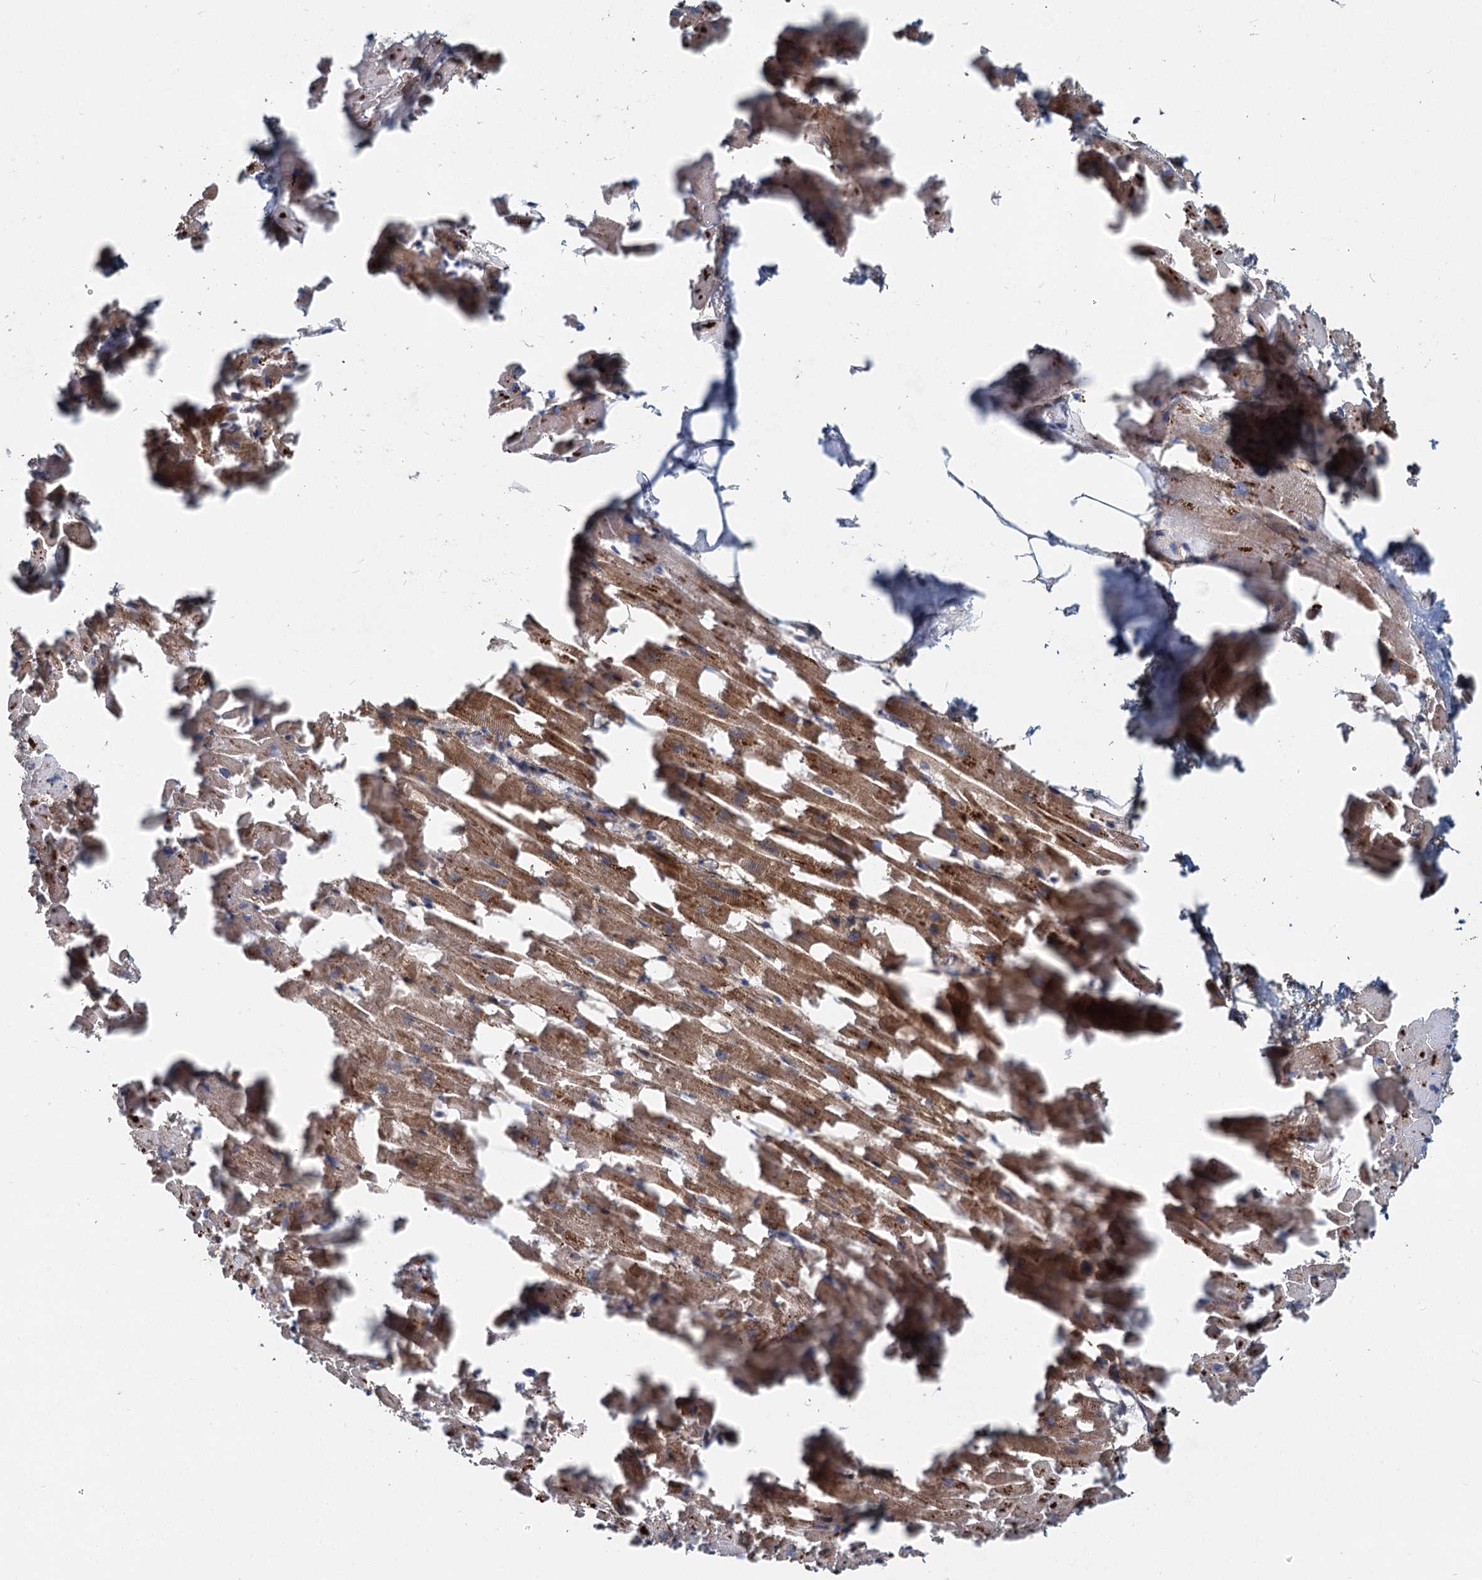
{"staining": {"intensity": "strong", "quantity": ">75%", "location": "cytoplasmic/membranous"}, "tissue": "heart muscle", "cell_type": "Cardiomyocytes", "image_type": "normal", "snomed": [{"axis": "morphology", "description": "Normal tissue, NOS"}, {"axis": "topography", "description": "Heart"}], "caption": "Immunohistochemistry staining of benign heart muscle, which shows high levels of strong cytoplasmic/membranous expression in approximately >75% of cardiomyocytes indicating strong cytoplasmic/membranous protein positivity. The staining was performed using DAB (brown) for protein detection and nuclei were counterstained in hematoxylin (blue).", "gene": "ADCY2", "patient": {"sex": "female", "age": 64}}